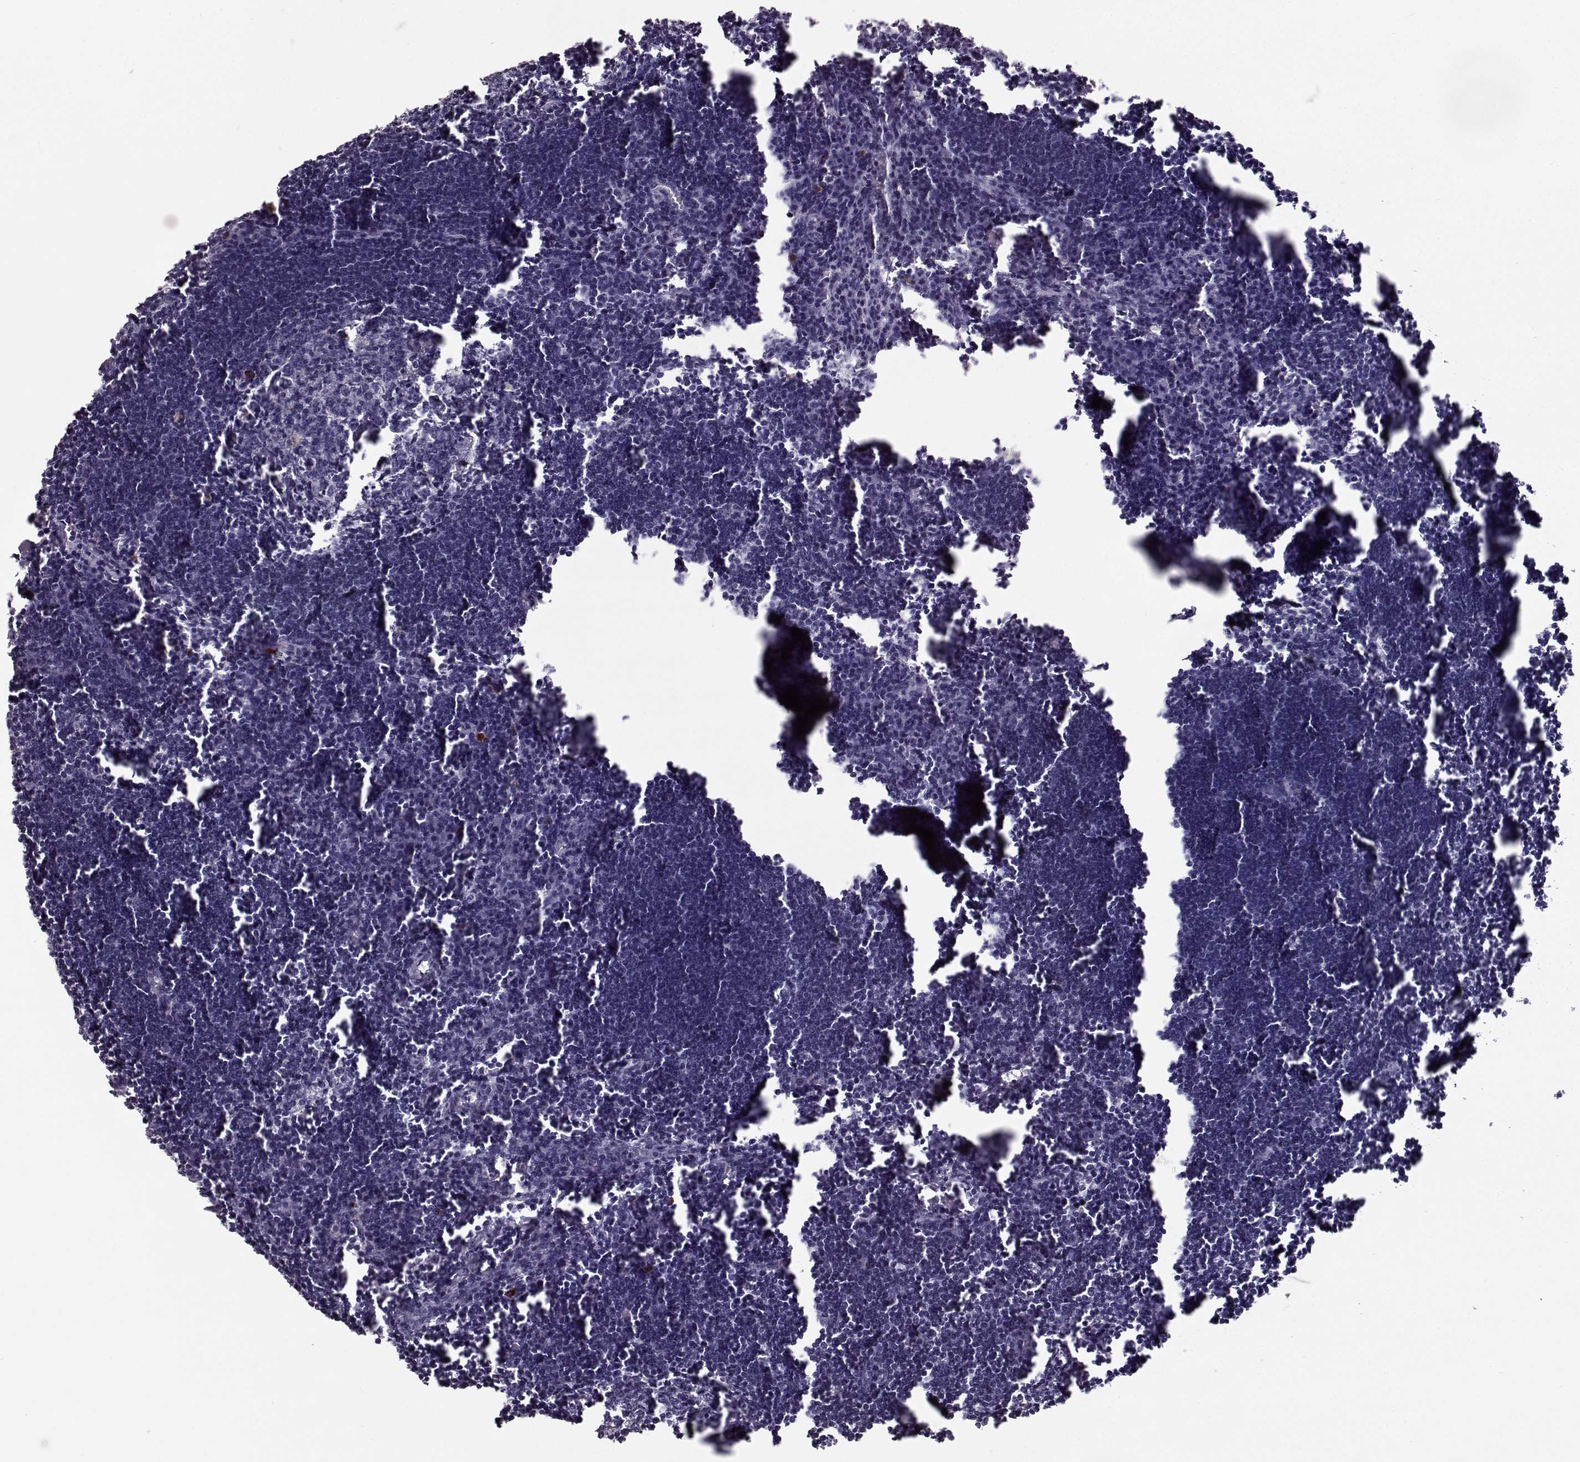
{"staining": {"intensity": "negative", "quantity": "none", "location": "none"}, "tissue": "lymph node", "cell_type": "Germinal center cells", "image_type": "normal", "snomed": [{"axis": "morphology", "description": "Normal tissue, NOS"}, {"axis": "topography", "description": "Lymph node"}], "caption": "This is an IHC histopathology image of benign lymph node. There is no positivity in germinal center cells.", "gene": "CCL19", "patient": {"sex": "male", "age": 55}}